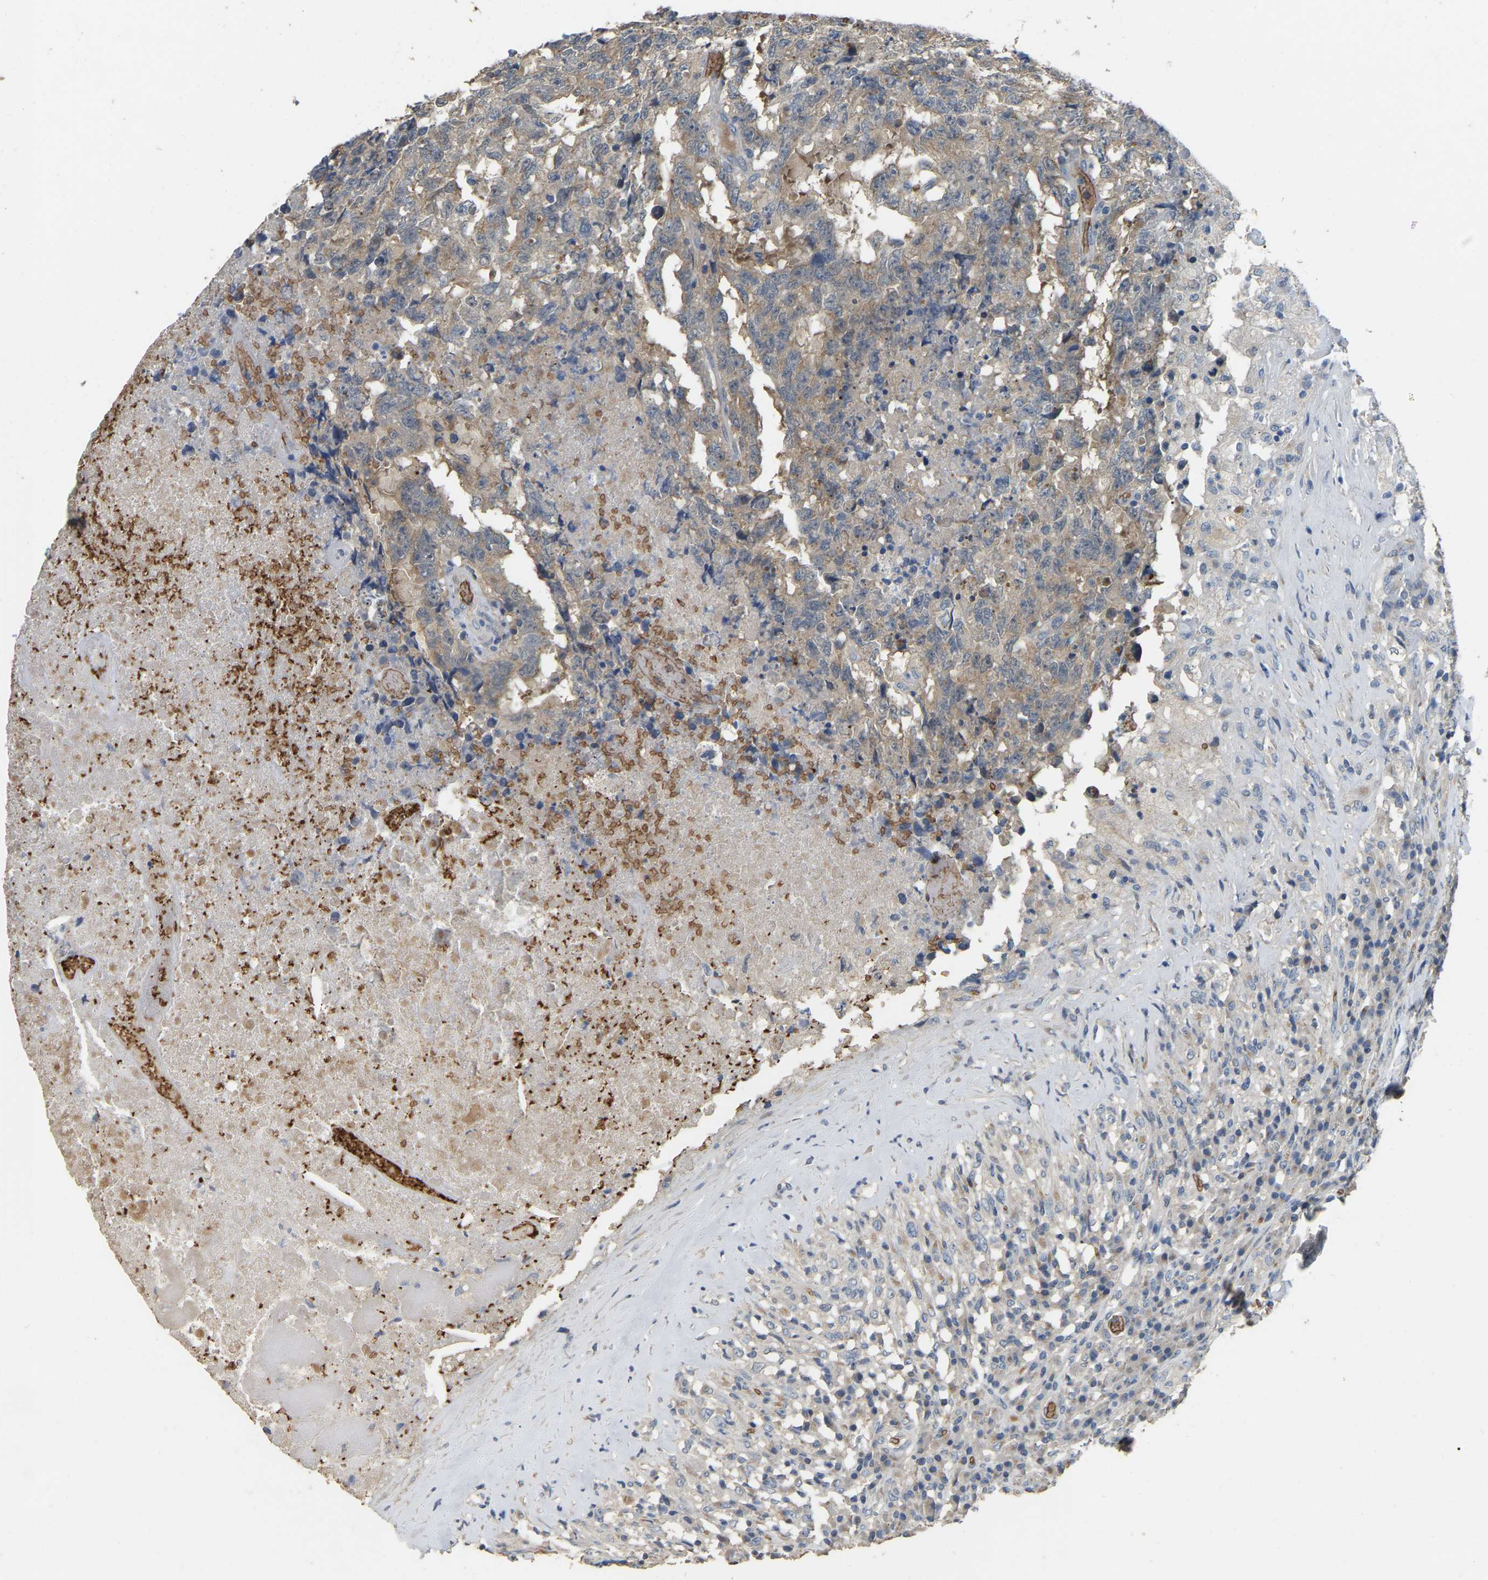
{"staining": {"intensity": "weak", "quantity": ">75%", "location": "cytoplasmic/membranous"}, "tissue": "testis cancer", "cell_type": "Tumor cells", "image_type": "cancer", "snomed": [{"axis": "morphology", "description": "Necrosis, NOS"}, {"axis": "morphology", "description": "Carcinoma, Embryonal, NOS"}, {"axis": "topography", "description": "Testis"}], "caption": "A low amount of weak cytoplasmic/membranous expression is appreciated in about >75% of tumor cells in testis cancer tissue.", "gene": "CFAP298", "patient": {"sex": "male", "age": 19}}